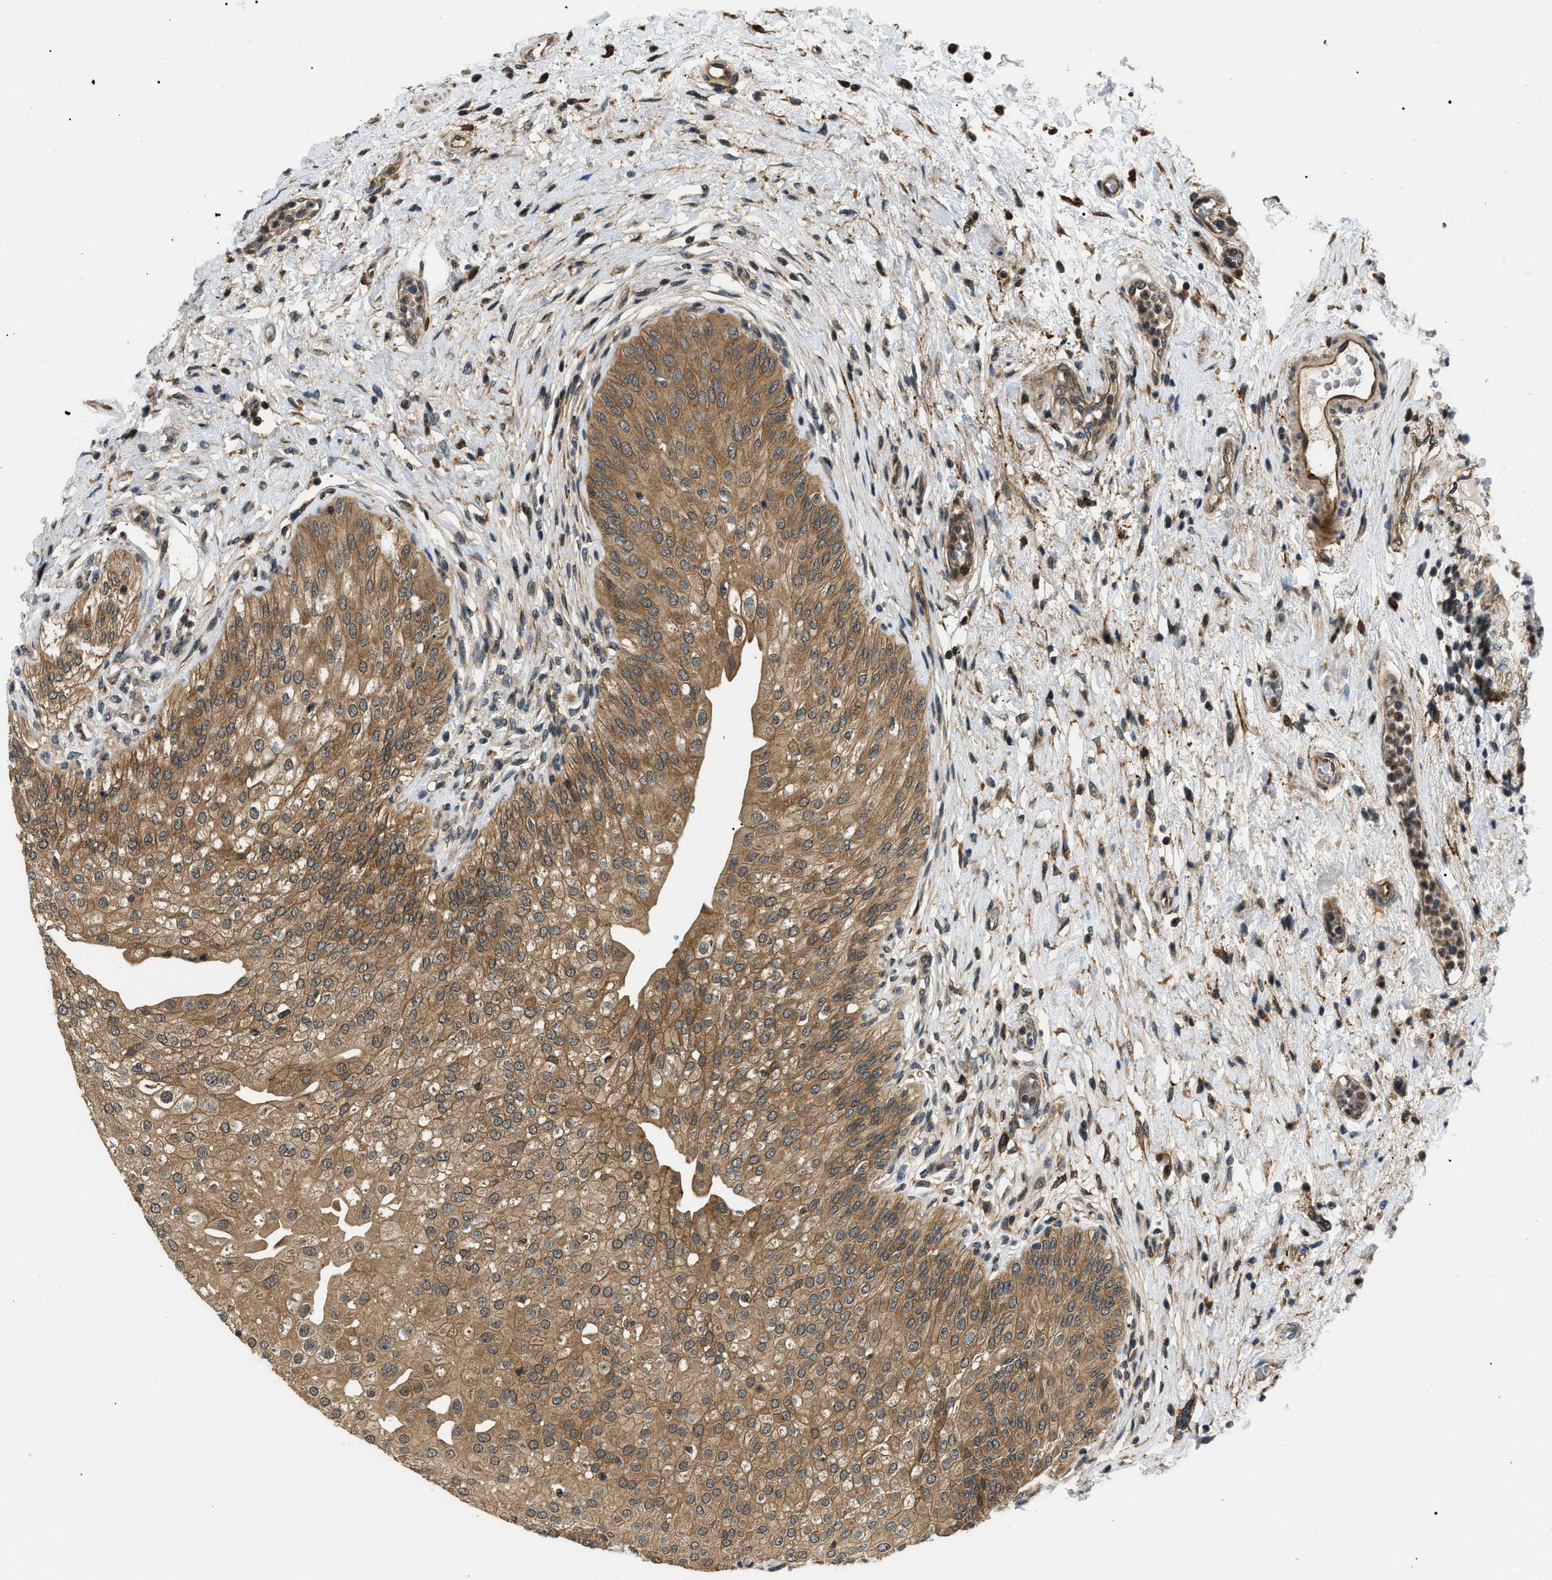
{"staining": {"intensity": "strong", "quantity": ">75%", "location": "cytoplasmic/membranous,nuclear"}, "tissue": "urinary bladder", "cell_type": "Urothelial cells", "image_type": "normal", "snomed": [{"axis": "morphology", "description": "Normal tissue, NOS"}, {"axis": "topography", "description": "Urinary bladder"}], "caption": "Brown immunohistochemical staining in normal human urinary bladder reveals strong cytoplasmic/membranous,nuclear expression in approximately >75% of urothelial cells. Nuclei are stained in blue.", "gene": "ATP6AP1", "patient": {"sex": "male", "age": 46}}